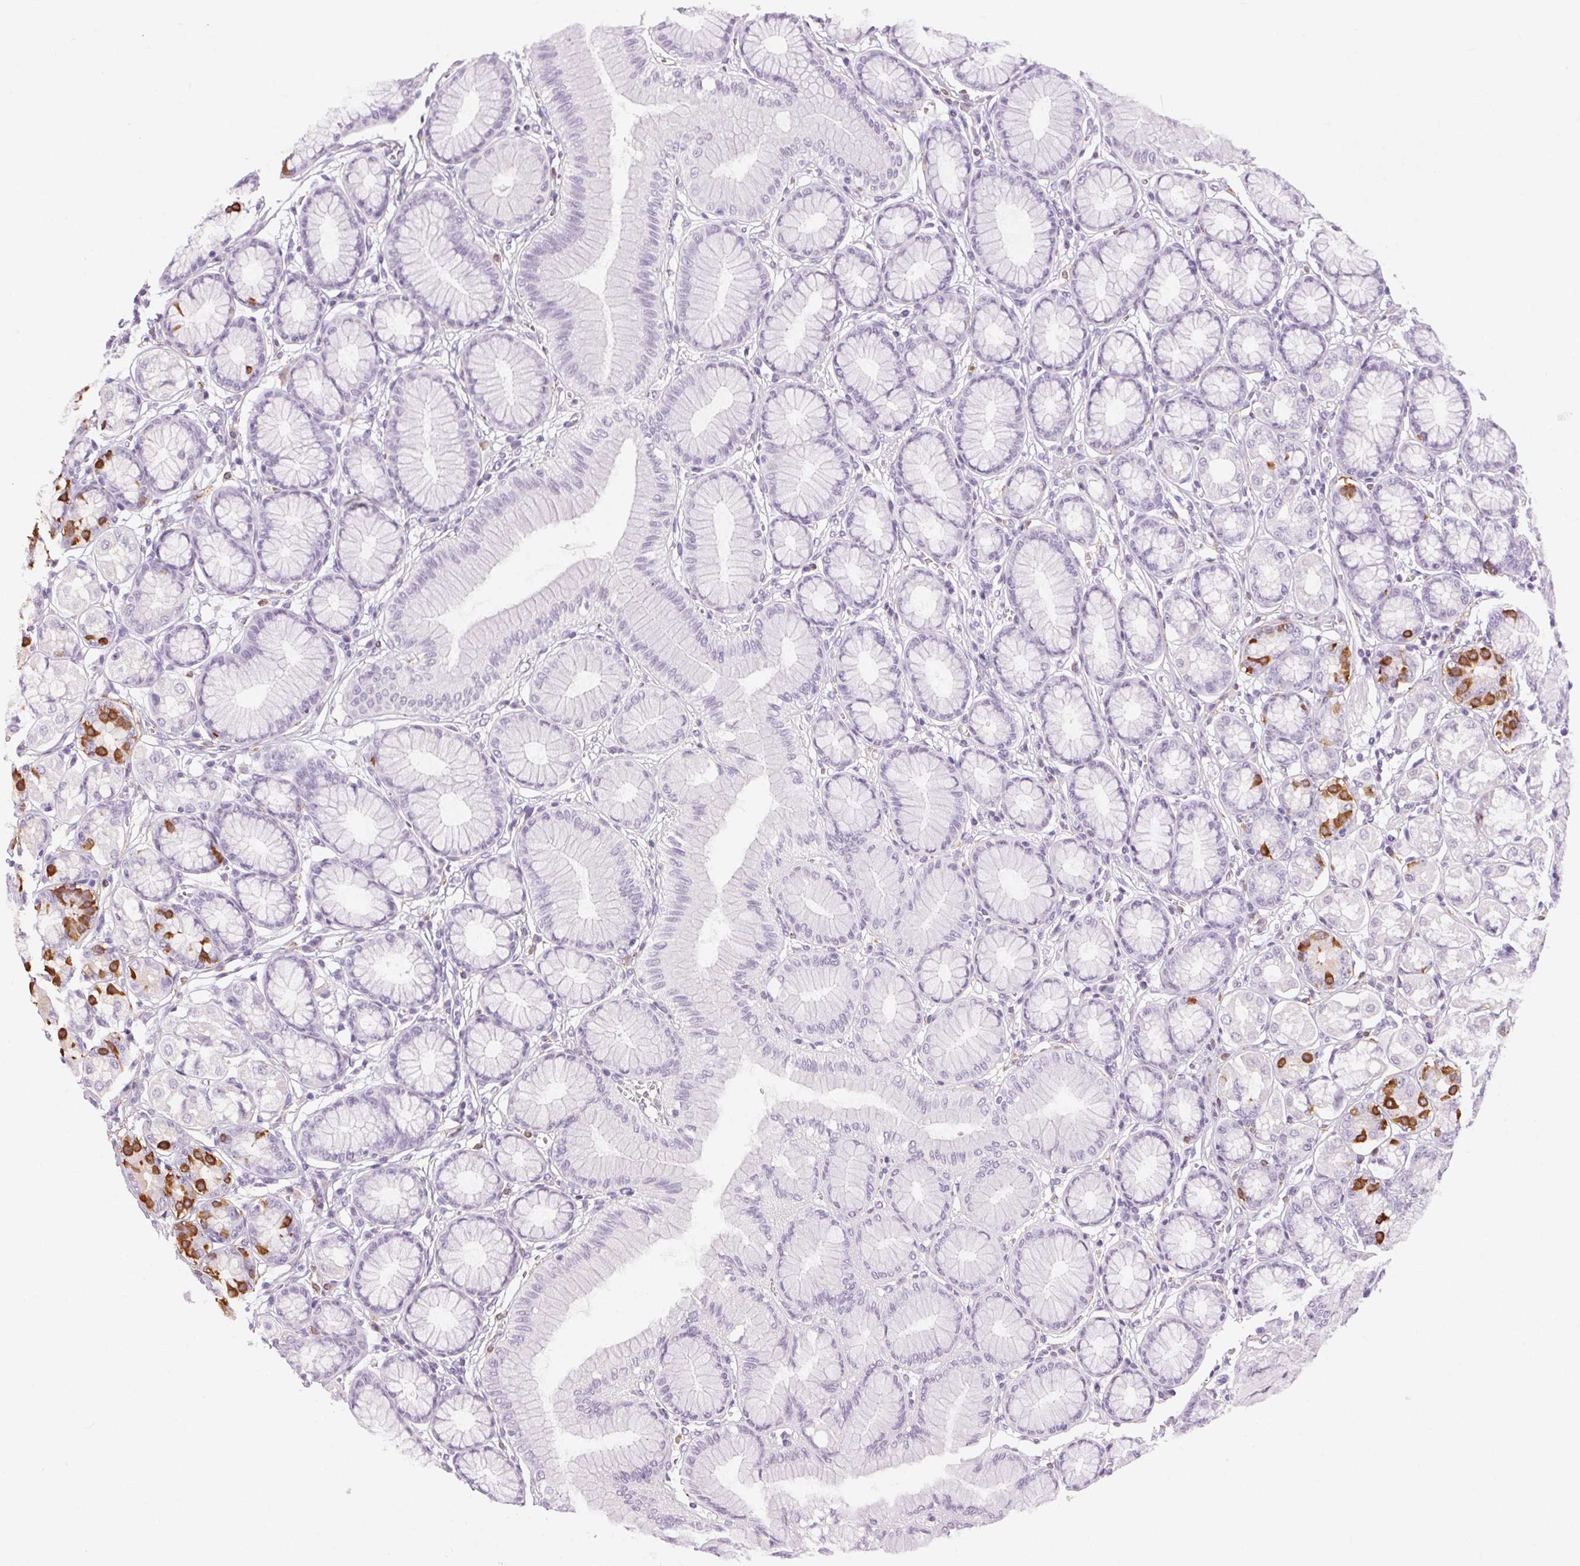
{"staining": {"intensity": "strong", "quantity": "<25%", "location": "cytoplasmic/membranous"}, "tissue": "stomach", "cell_type": "Glandular cells", "image_type": "normal", "snomed": [{"axis": "morphology", "description": "Normal tissue, NOS"}, {"axis": "topography", "description": "Stomach"}, {"axis": "topography", "description": "Stomach, lower"}], "caption": "The micrograph displays a brown stain indicating the presence of a protein in the cytoplasmic/membranous of glandular cells in stomach. Using DAB (3,3'-diaminobenzidine) (brown) and hematoxylin (blue) stains, captured at high magnification using brightfield microscopy.", "gene": "CADPS", "patient": {"sex": "male", "age": 76}}